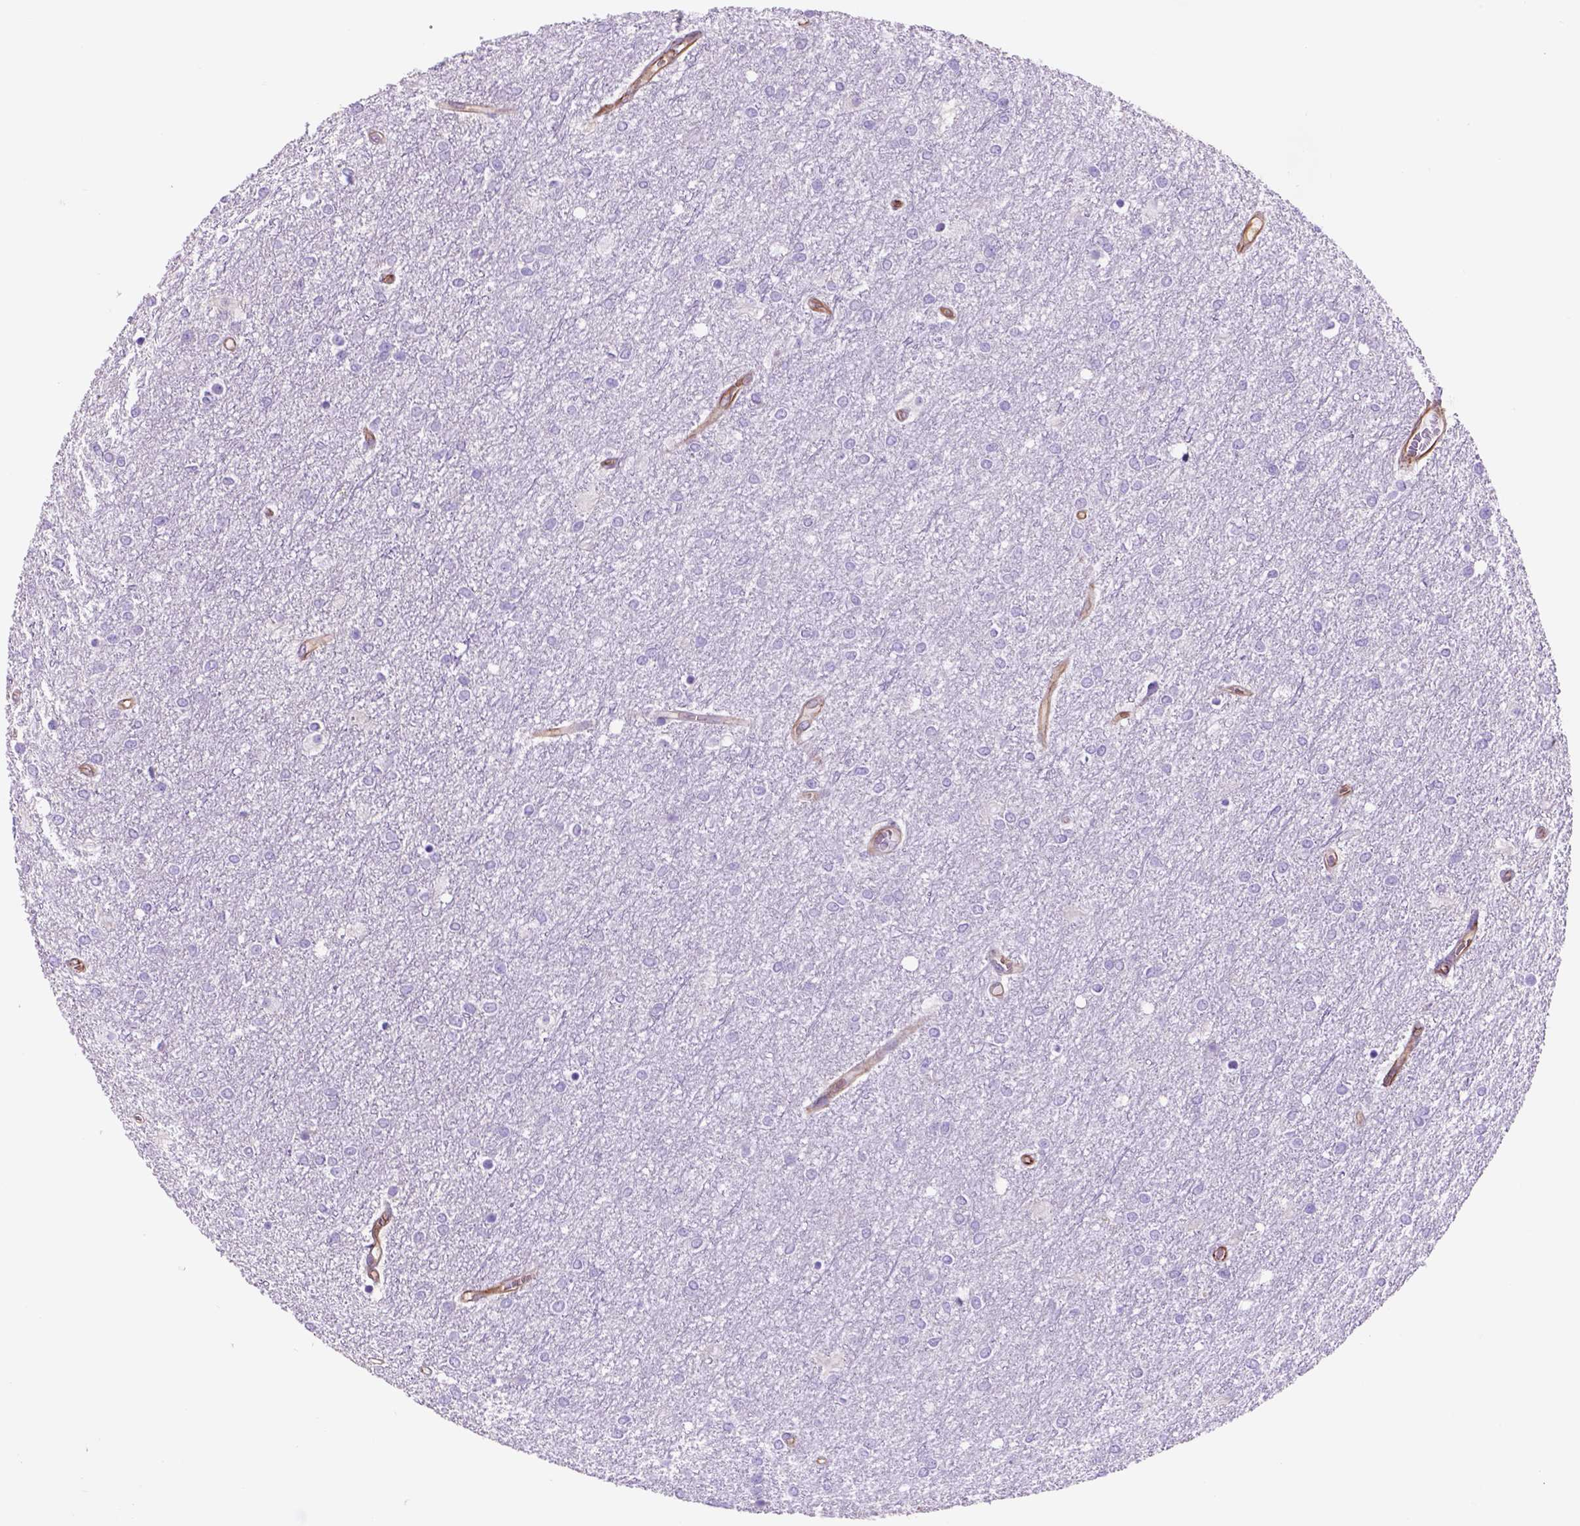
{"staining": {"intensity": "negative", "quantity": "none", "location": "none"}, "tissue": "glioma", "cell_type": "Tumor cells", "image_type": "cancer", "snomed": [{"axis": "morphology", "description": "Glioma, malignant, High grade"}, {"axis": "topography", "description": "Brain"}], "caption": "There is no significant positivity in tumor cells of glioma.", "gene": "ZZZ3", "patient": {"sex": "female", "age": 61}}